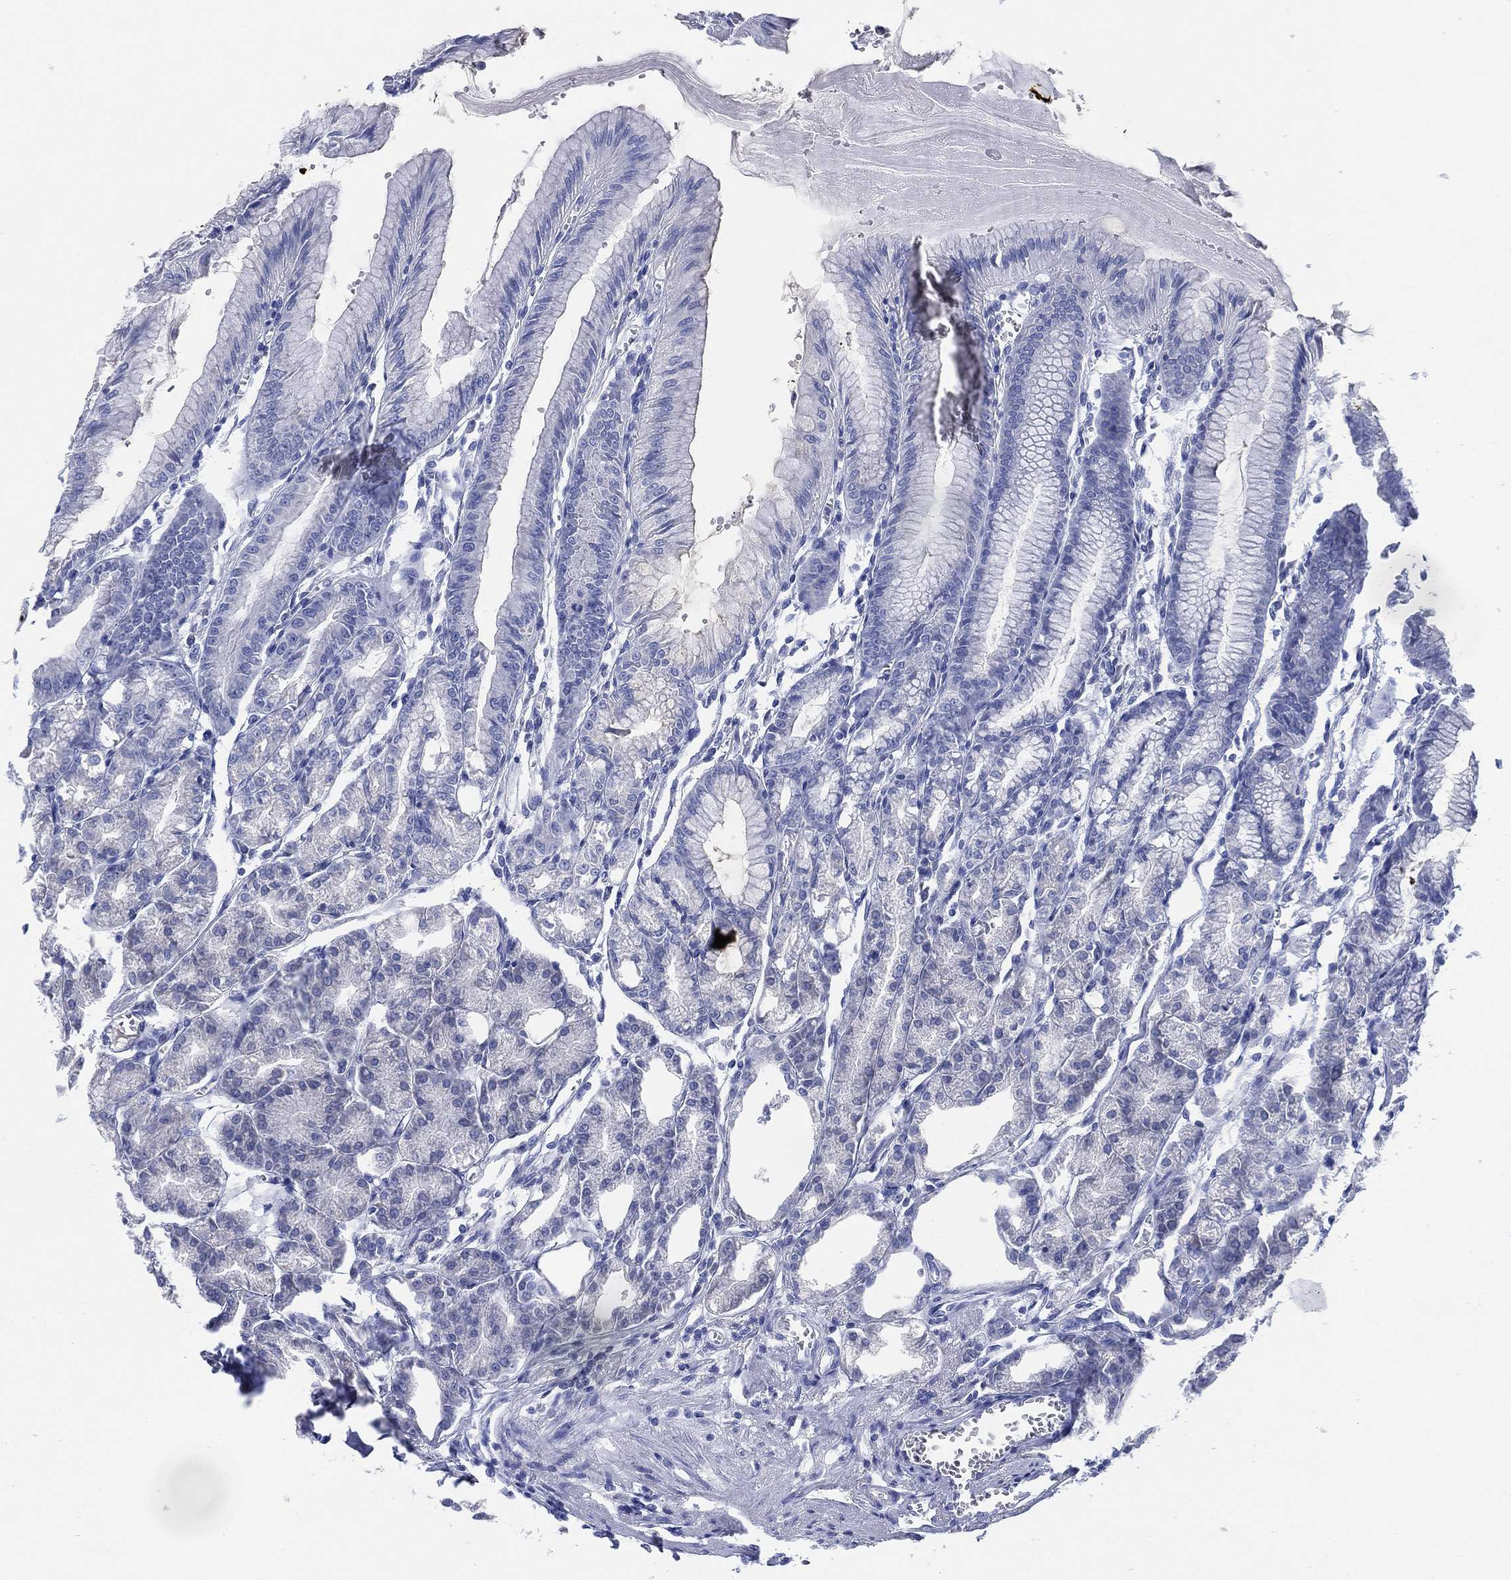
{"staining": {"intensity": "negative", "quantity": "none", "location": "none"}, "tissue": "stomach", "cell_type": "Glandular cells", "image_type": "normal", "snomed": [{"axis": "morphology", "description": "Normal tissue, NOS"}, {"axis": "topography", "description": "Stomach, lower"}], "caption": "Stomach stained for a protein using immunohistochemistry (IHC) demonstrates no positivity glandular cells.", "gene": "SLC9C2", "patient": {"sex": "male", "age": 71}}